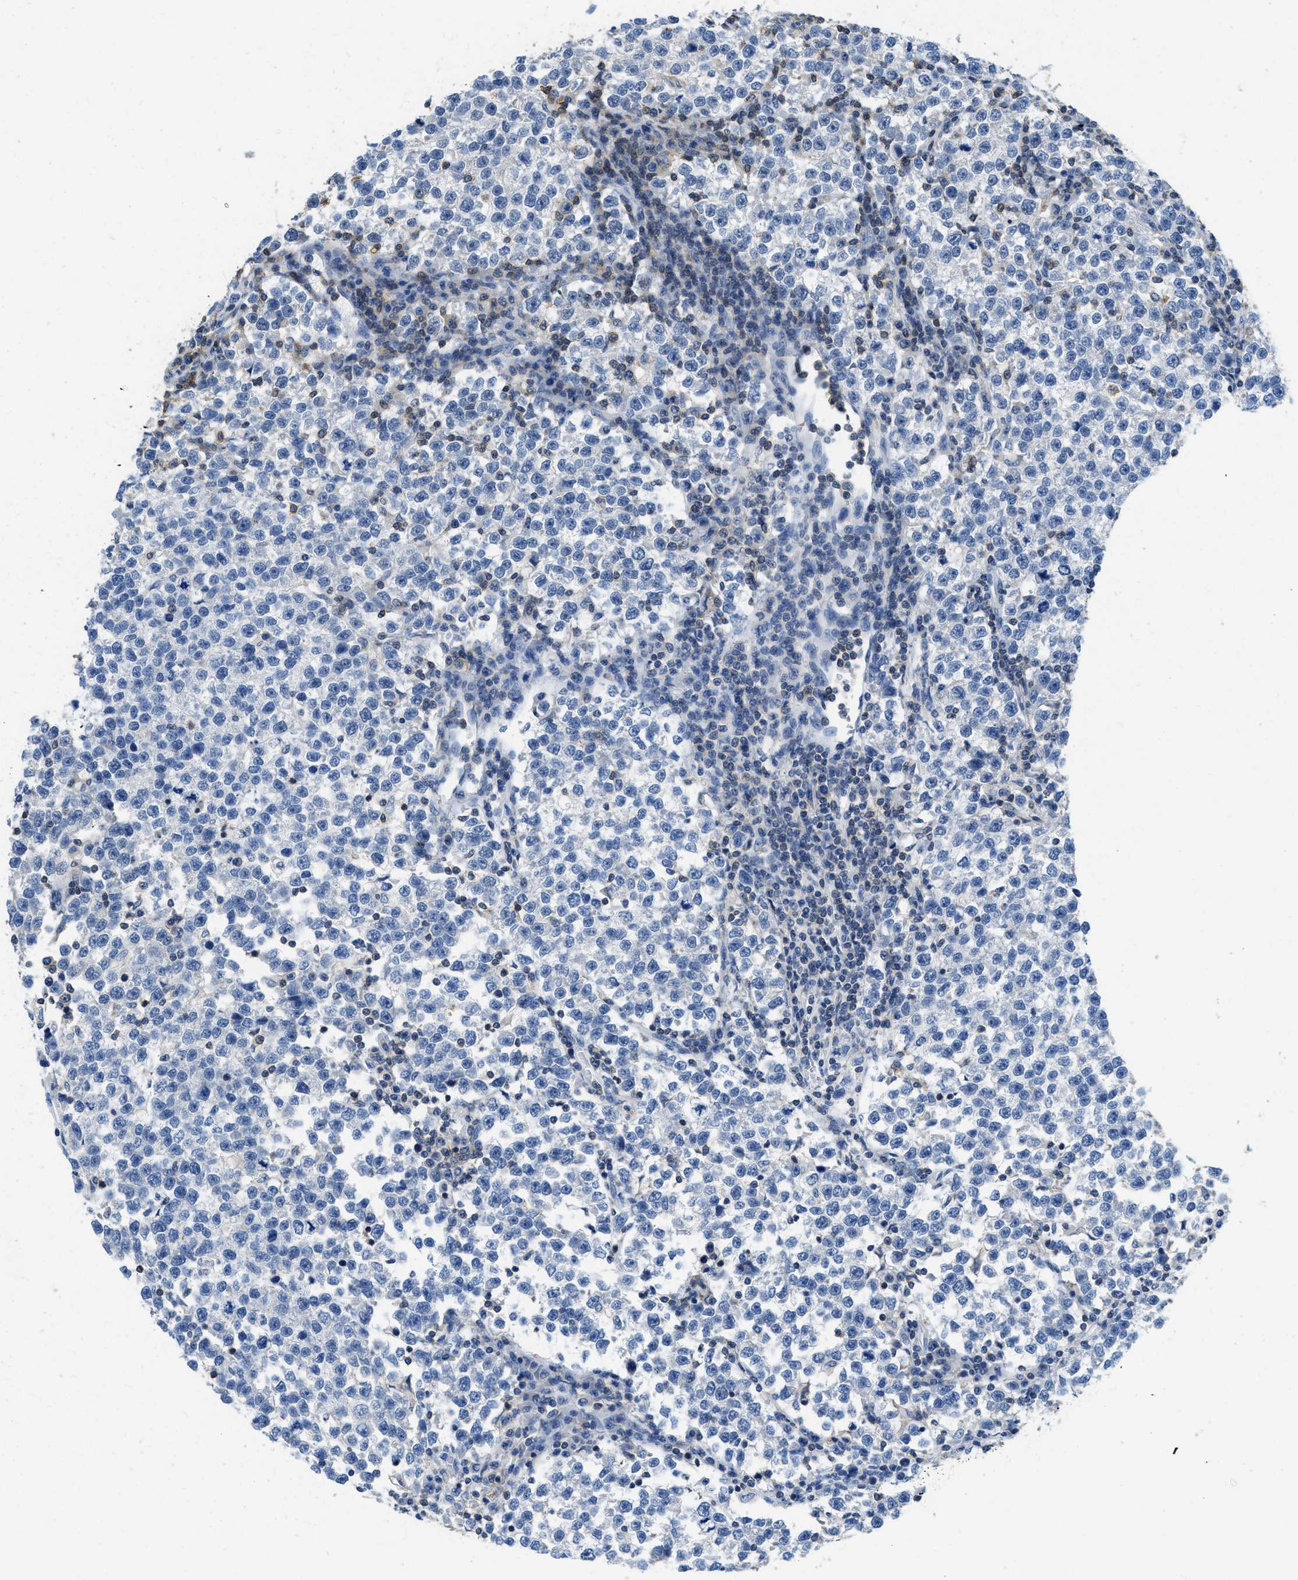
{"staining": {"intensity": "negative", "quantity": "none", "location": "none"}, "tissue": "testis cancer", "cell_type": "Tumor cells", "image_type": "cancer", "snomed": [{"axis": "morphology", "description": "Normal tissue, NOS"}, {"axis": "morphology", "description": "Seminoma, NOS"}, {"axis": "topography", "description": "Testis"}], "caption": "High power microscopy histopathology image of an IHC photomicrograph of testis cancer (seminoma), revealing no significant positivity in tumor cells.", "gene": "FAM151A", "patient": {"sex": "male", "age": 43}}